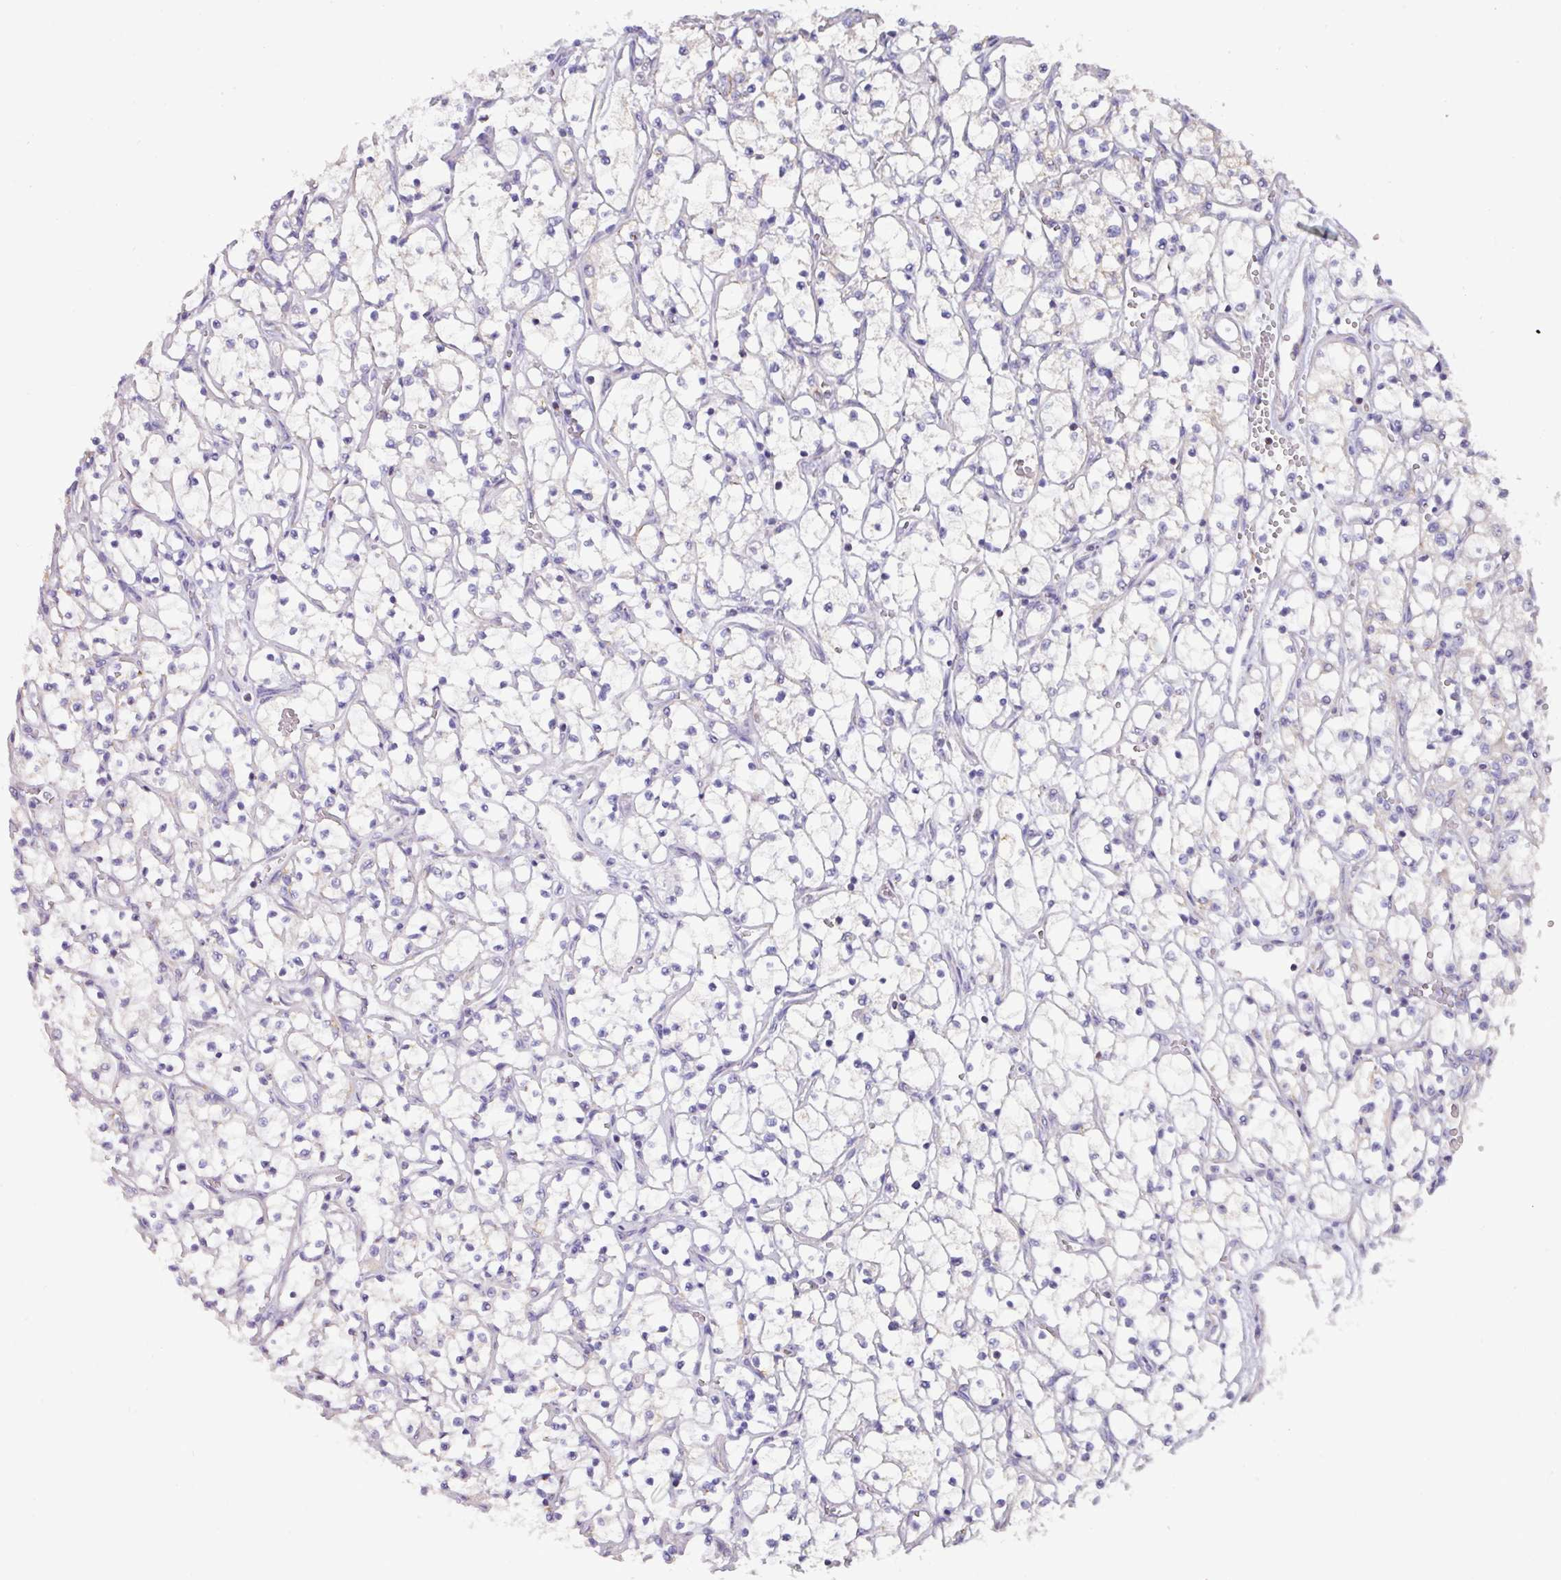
{"staining": {"intensity": "negative", "quantity": "none", "location": "none"}, "tissue": "renal cancer", "cell_type": "Tumor cells", "image_type": "cancer", "snomed": [{"axis": "morphology", "description": "Adenocarcinoma, NOS"}, {"axis": "topography", "description": "Kidney"}], "caption": "Micrograph shows no significant protein expression in tumor cells of renal cancer (adenocarcinoma). Brightfield microscopy of immunohistochemistry stained with DAB (3,3'-diaminobenzidine) (brown) and hematoxylin (blue), captured at high magnification.", "gene": "MT-ND4", "patient": {"sex": "female", "age": 69}}